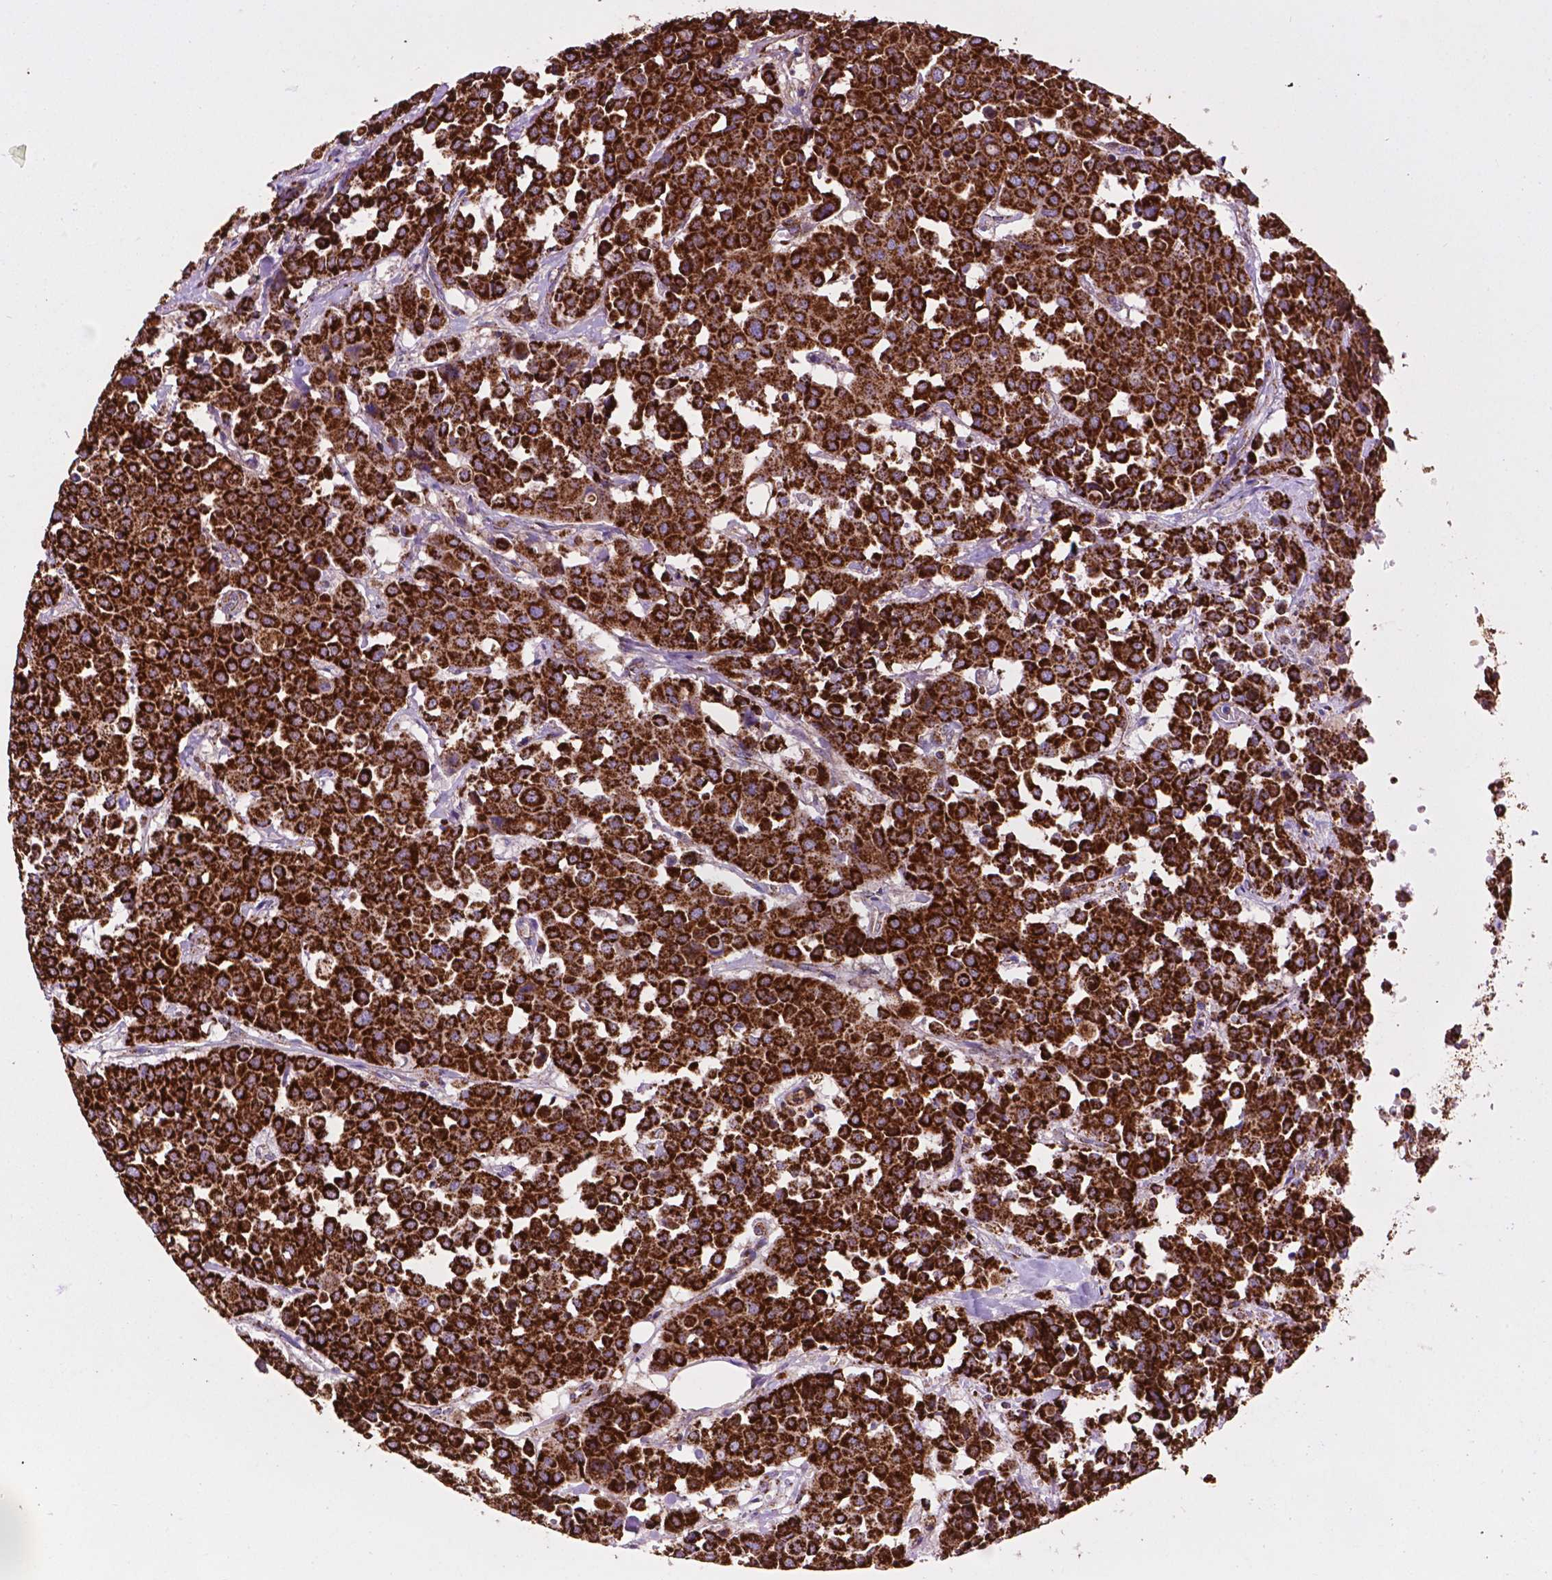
{"staining": {"intensity": "strong", "quantity": ">75%", "location": "cytoplasmic/membranous"}, "tissue": "carcinoid", "cell_type": "Tumor cells", "image_type": "cancer", "snomed": [{"axis": "morphology", "description": "Carcinoid, malignant, NOS"}, {"axis": "topography", "description": "Colon"}], "caption": "IHC staining of carcinoid, which shows high levels of strong cytoplasmic/membranous positivity in about >75% of tumor cells indicating strong cytoplasmic/membranous protein positivity. The staining was performed using DAB (brown) for protein detection and nuclei were counterstained in hematoxylin (blue).", "gene": "HSPD1", "patient": {"sex": "male", "age": 81}}